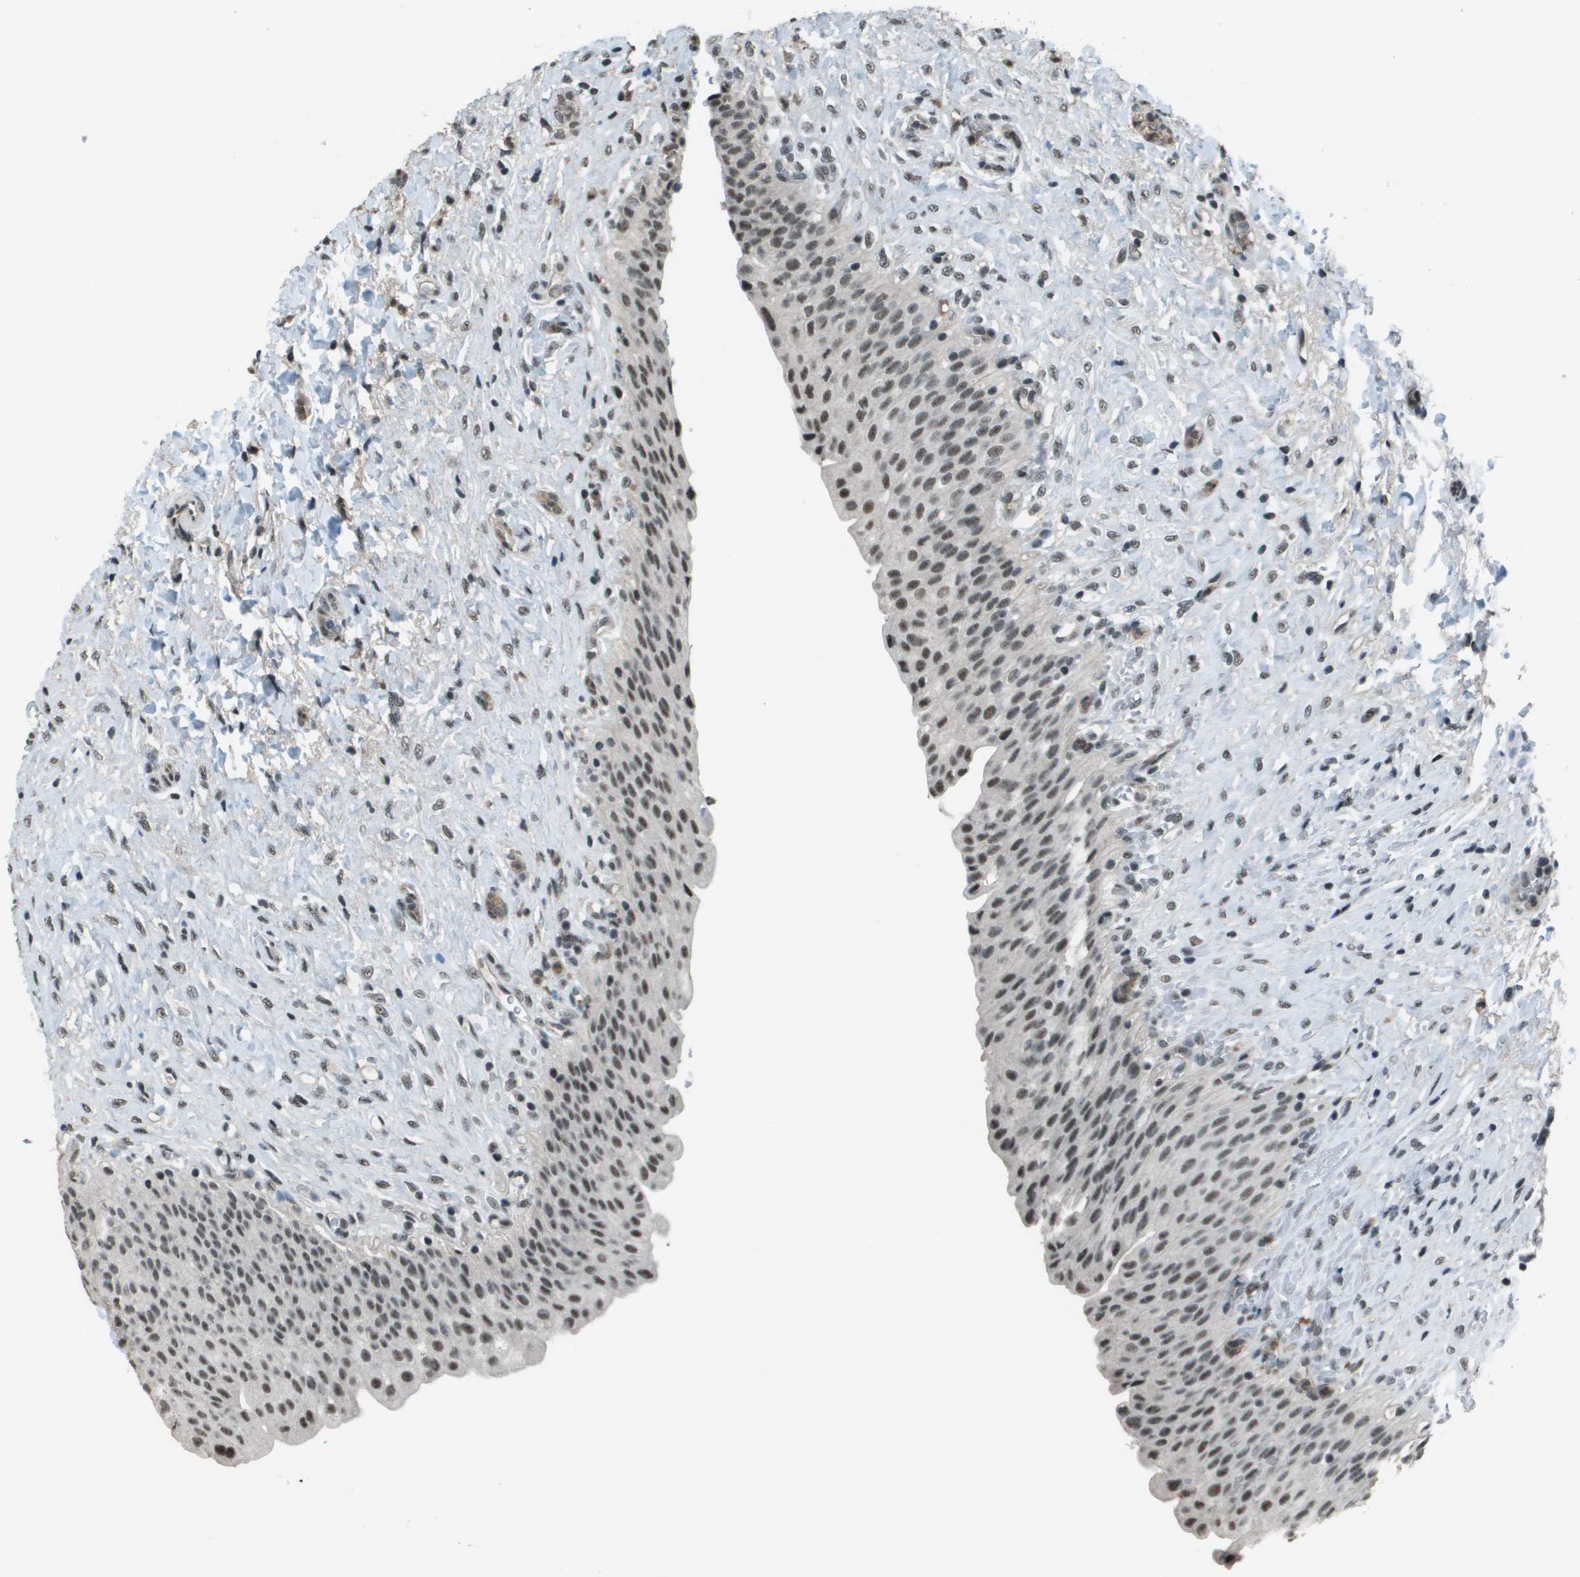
{"staining": {"intensity": "weak", "quantity": ">75%", "location": "nuclear"}, "tissue": "urinary bladder", "cell_type": "Urothelial cells", "image_type": "normal", "snomed": [{"axis": "morphology", "description": "Urothelial carcinoma, High grade"}, {"axis": "topography", "description": "Urinary bladder"}], "caption": "A high-resolution image shows IHC staining of normal urinary bladder, which demonstrates weak nuclear positivity in about >75% of urothelial cells. (DAB (3,3'-diaminobenzidine) IHC, brown staining for protein, blue staining for nuclei).", "gene": "DEPDC1", "patient": {"sex": "male", "age": 46}}